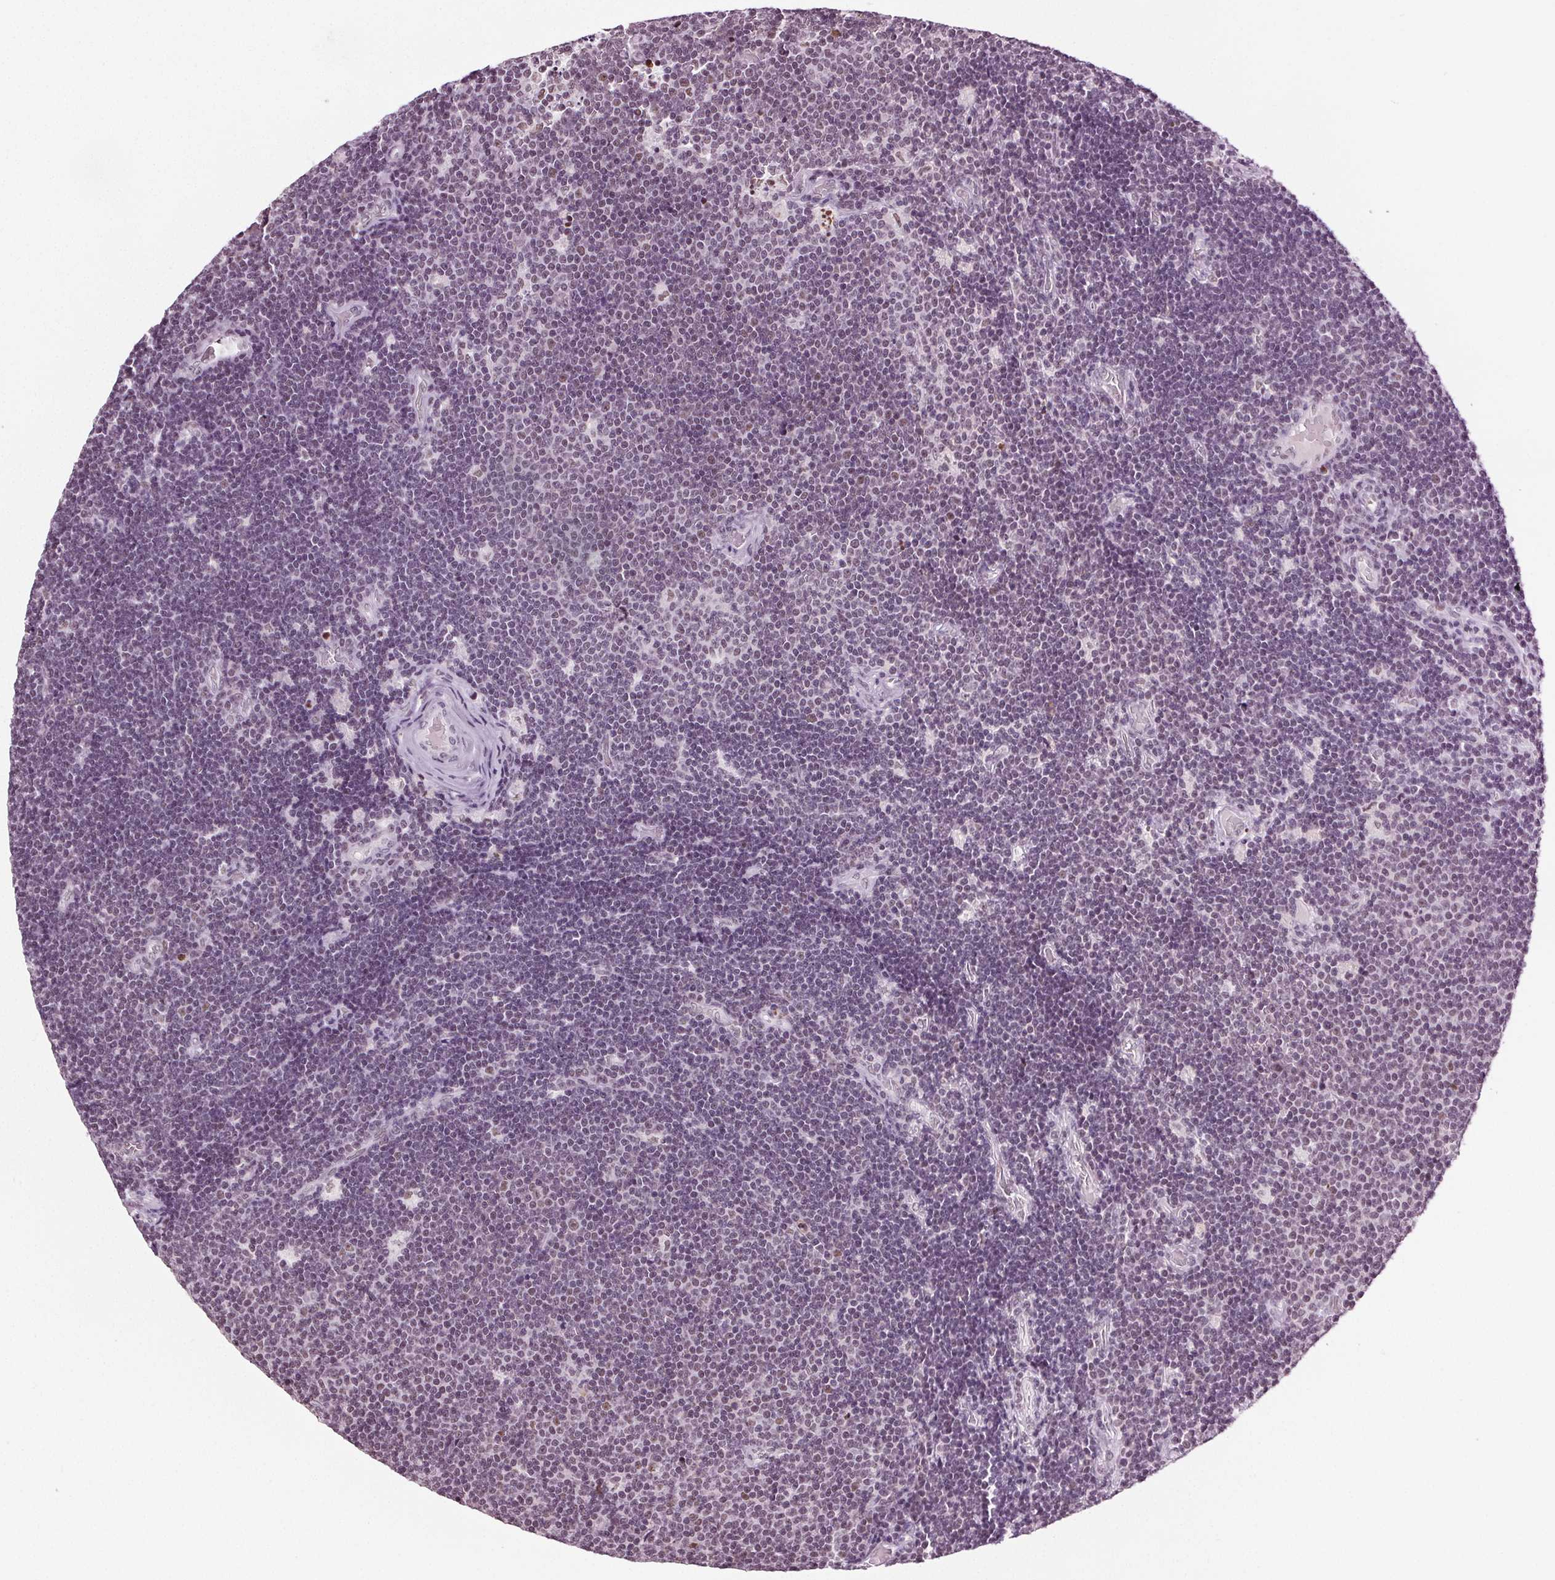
{"staining": {"intensity": "weak", "quantity": "<25%", "location": "nuclear"}, "tissue": "lymphoma", "cell_type": "Tumor cells", "image_type": "cancer", "snomed": [{"axis": "morphology", "description": "Malignant lymphoma, non-Hodgkin's type, Low grade"}, {"axis": "topography", "description": "Brain"}], "caption": "This is an immunohistochemistry histopathology image of human lymphoma. There is no positivity in tumor cells.", "gene": "IWS1", "patient": {"sex": "female", "age": 66}}